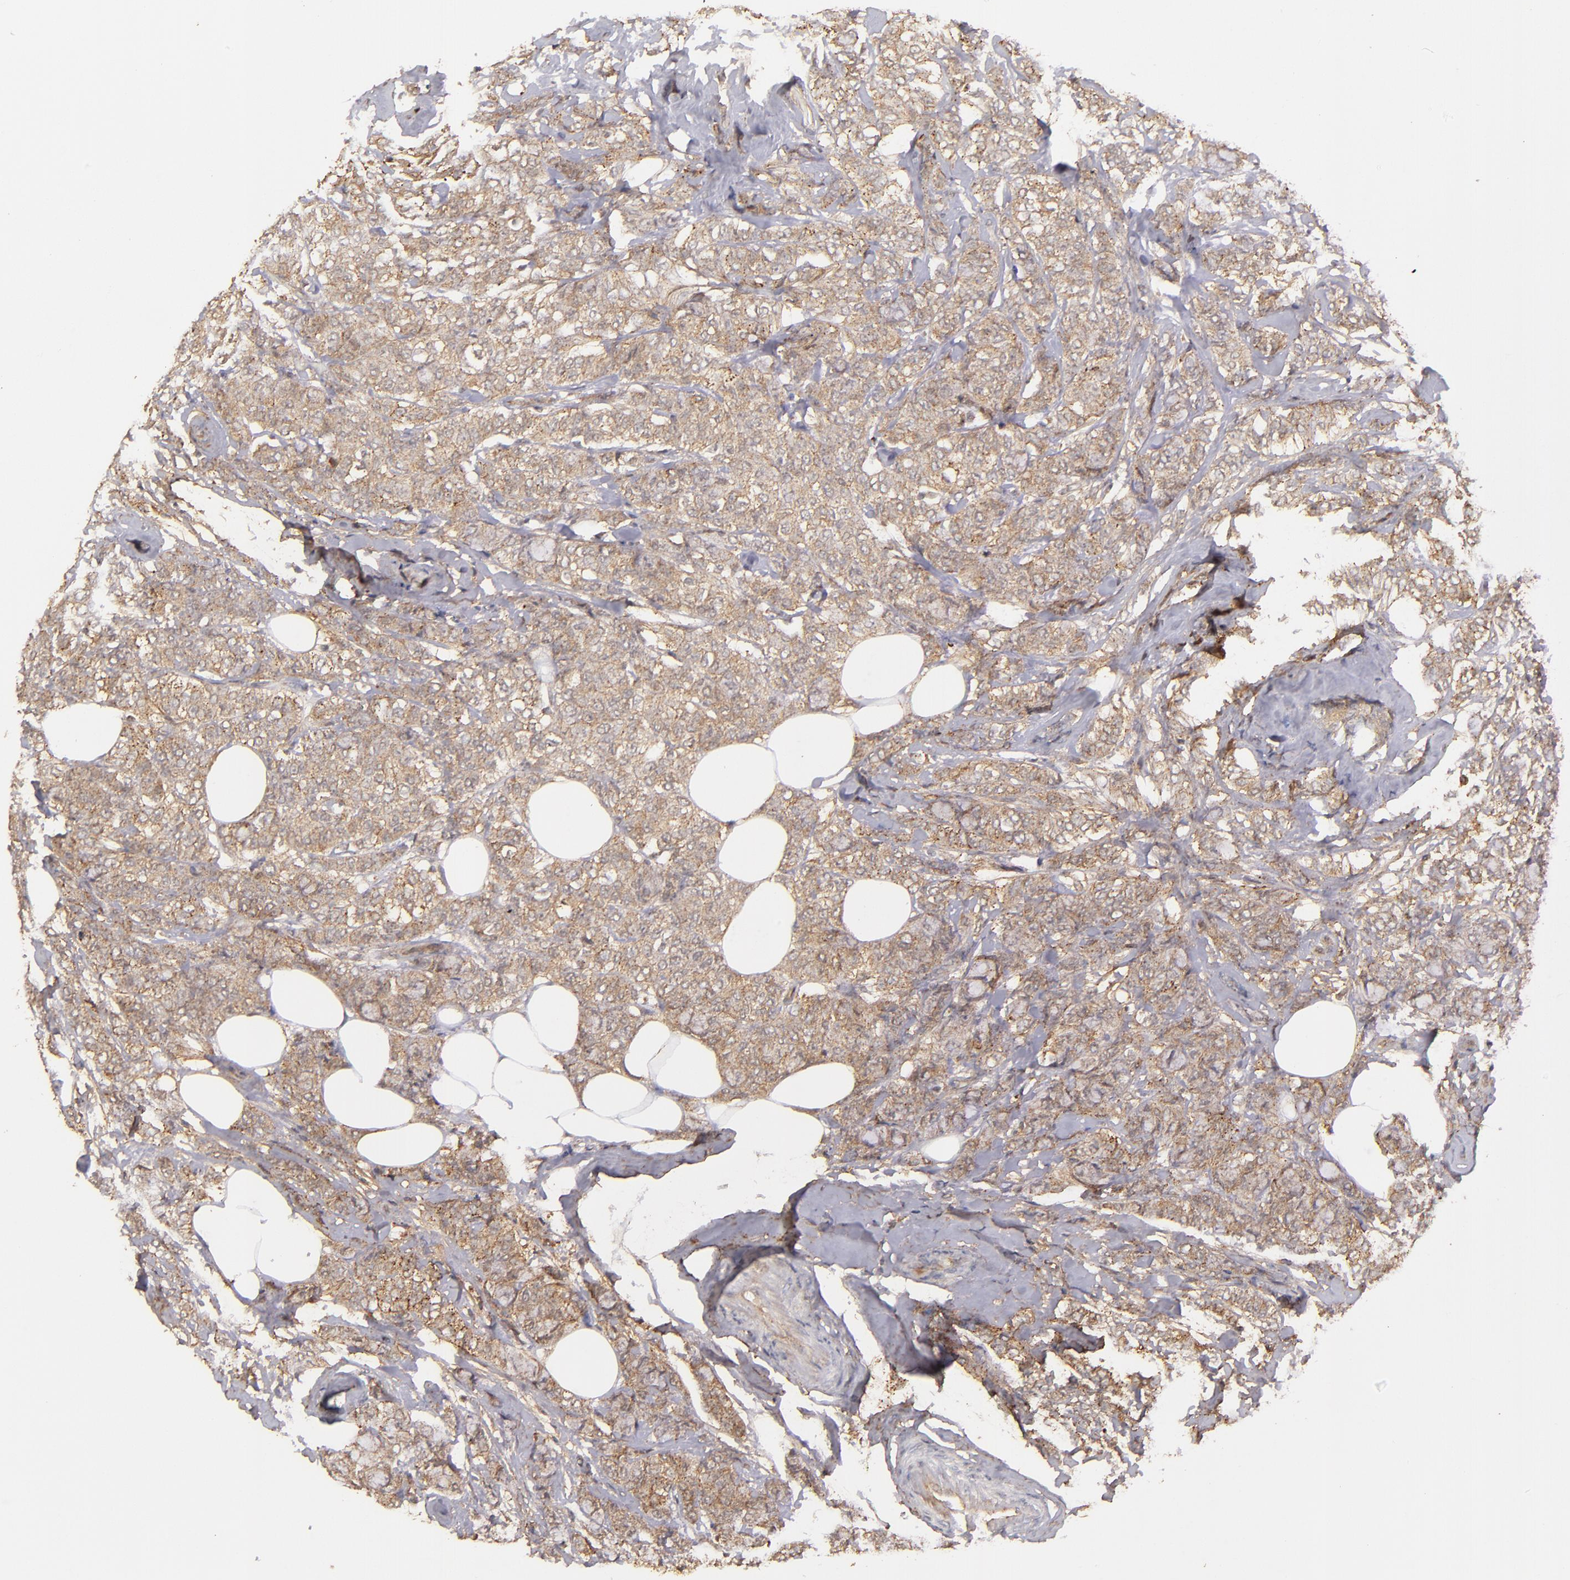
{"staining": {"intensity": "moderate", "quantity": ">75%", "location": "cytoplasmic/membranous"}, "tissue": "breast cancer", "cell_type": "Tumor cells", "image_type": "cancer", "snomed": [{"axis": "morphology", "description": "Lobular carcinoma"}, {"axis": "topography", "description": "Breast"}], "caption": "This photomicrograph reveals immunohistochemistry (IHC) staining of human breast lobular carcinoma, with medium moderate cytoplasmic/membranous positivity in about >75% of tumor cells.", "gene": "ZFYVE1", "patient": {"sex": "female", "age": 60}}